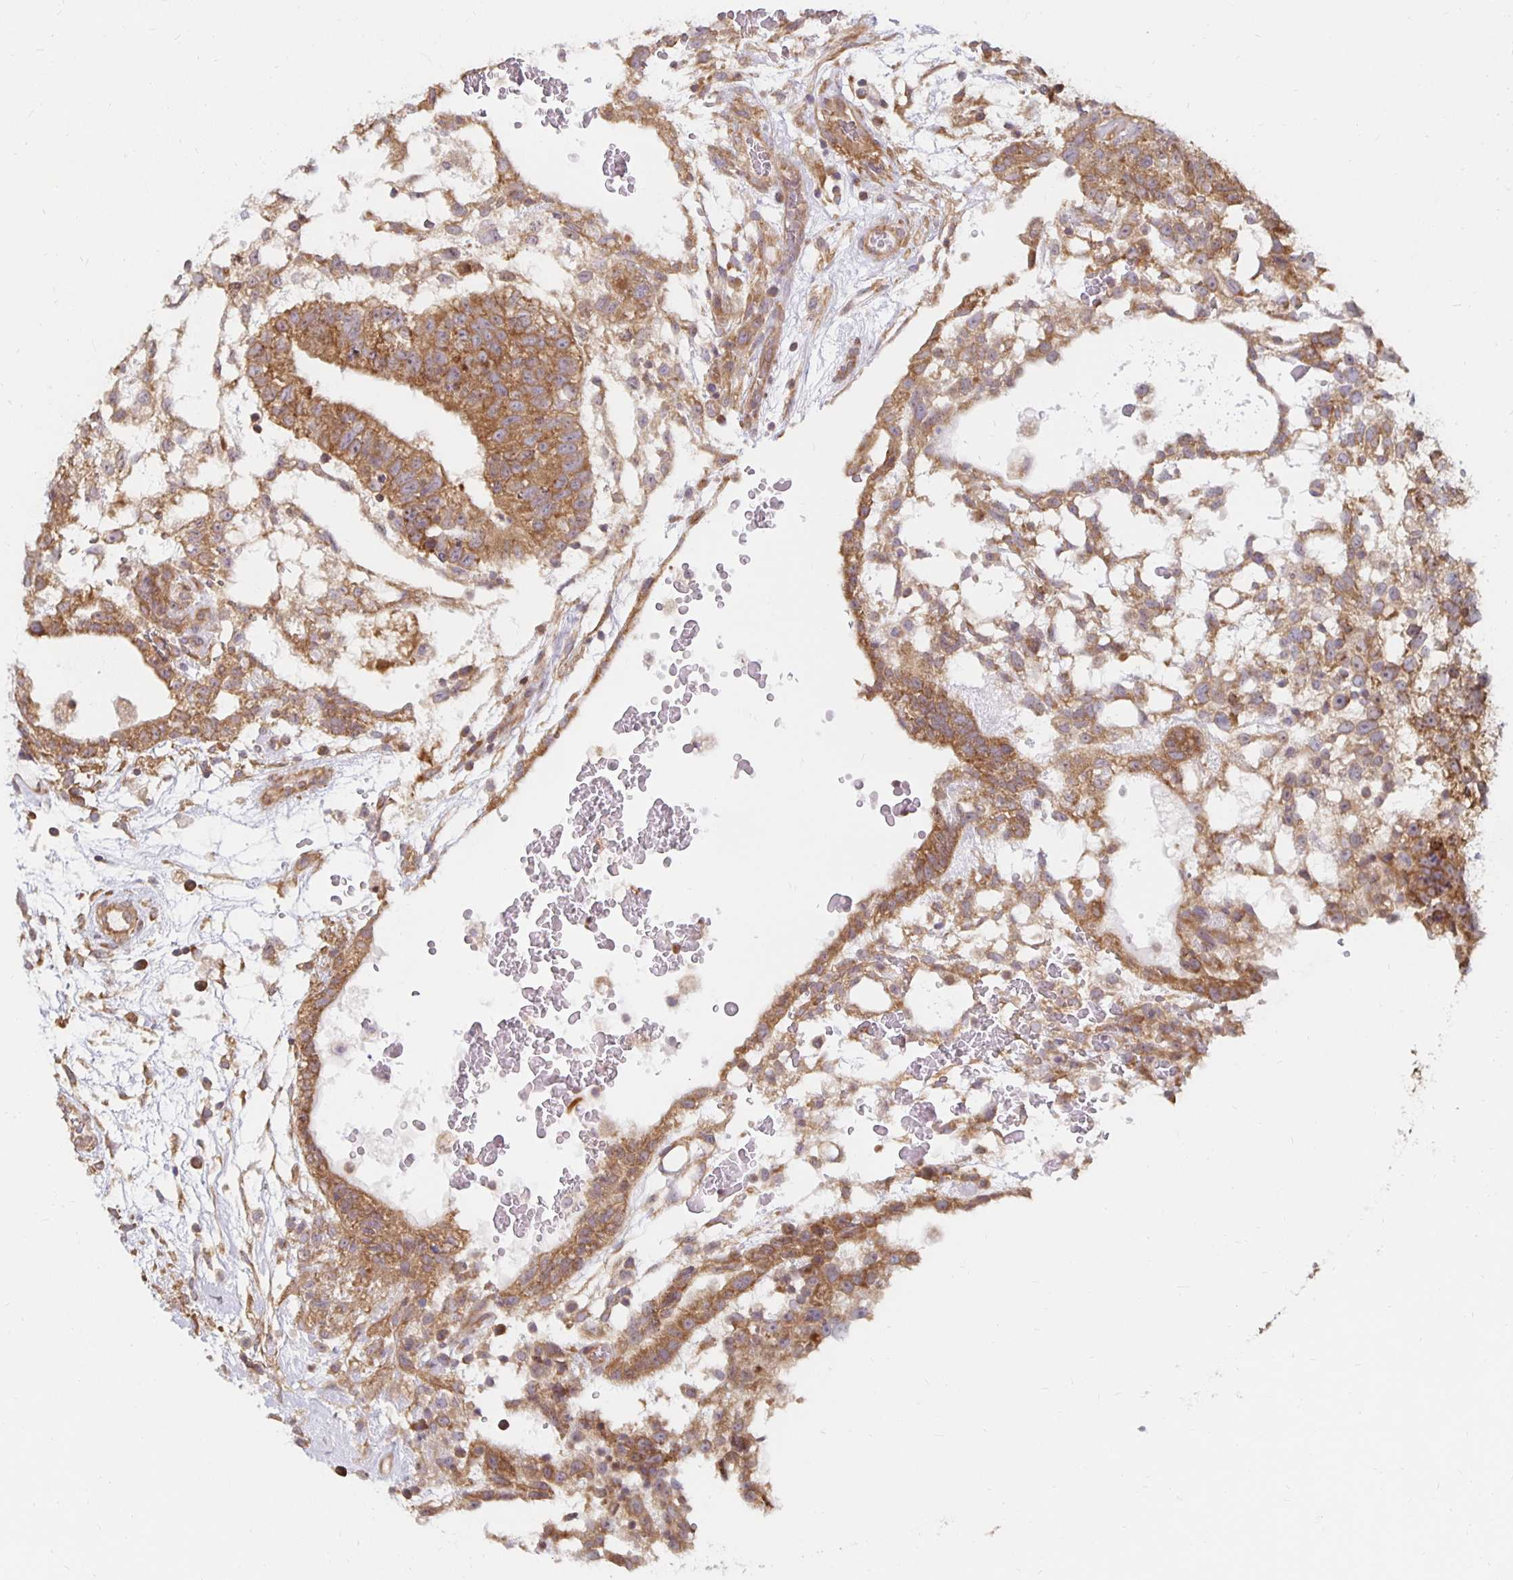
{"staining": {"intensity": "moderate", "quantity": ">75%", "location": "cytoplasmic/membranous"}, "tissue": "testis cancer", "cell_type": "Tumor cells", "image_type": "cancer", "snomed": [{"axis": "morphology", "description": "Normal tissue, NOS"}, {"axis": "morphology", "description": "Carcinoma, Embryonal, NOS"}, {"axis": "topography", "description": "Testis"}], "caption": "The immunohistochemical stain shows moderate cytoplasmic/membranous staining in tumor cells of testis cancer tissue. The protein of interest is stained brown, and the nuclei are stained in blue (DAB (3,3'-diaminobenzidine) IHC with brightfield microscopy, high magnification).", "gene": "PDAP1", "patient": {"sex": "male", "age": 32}}